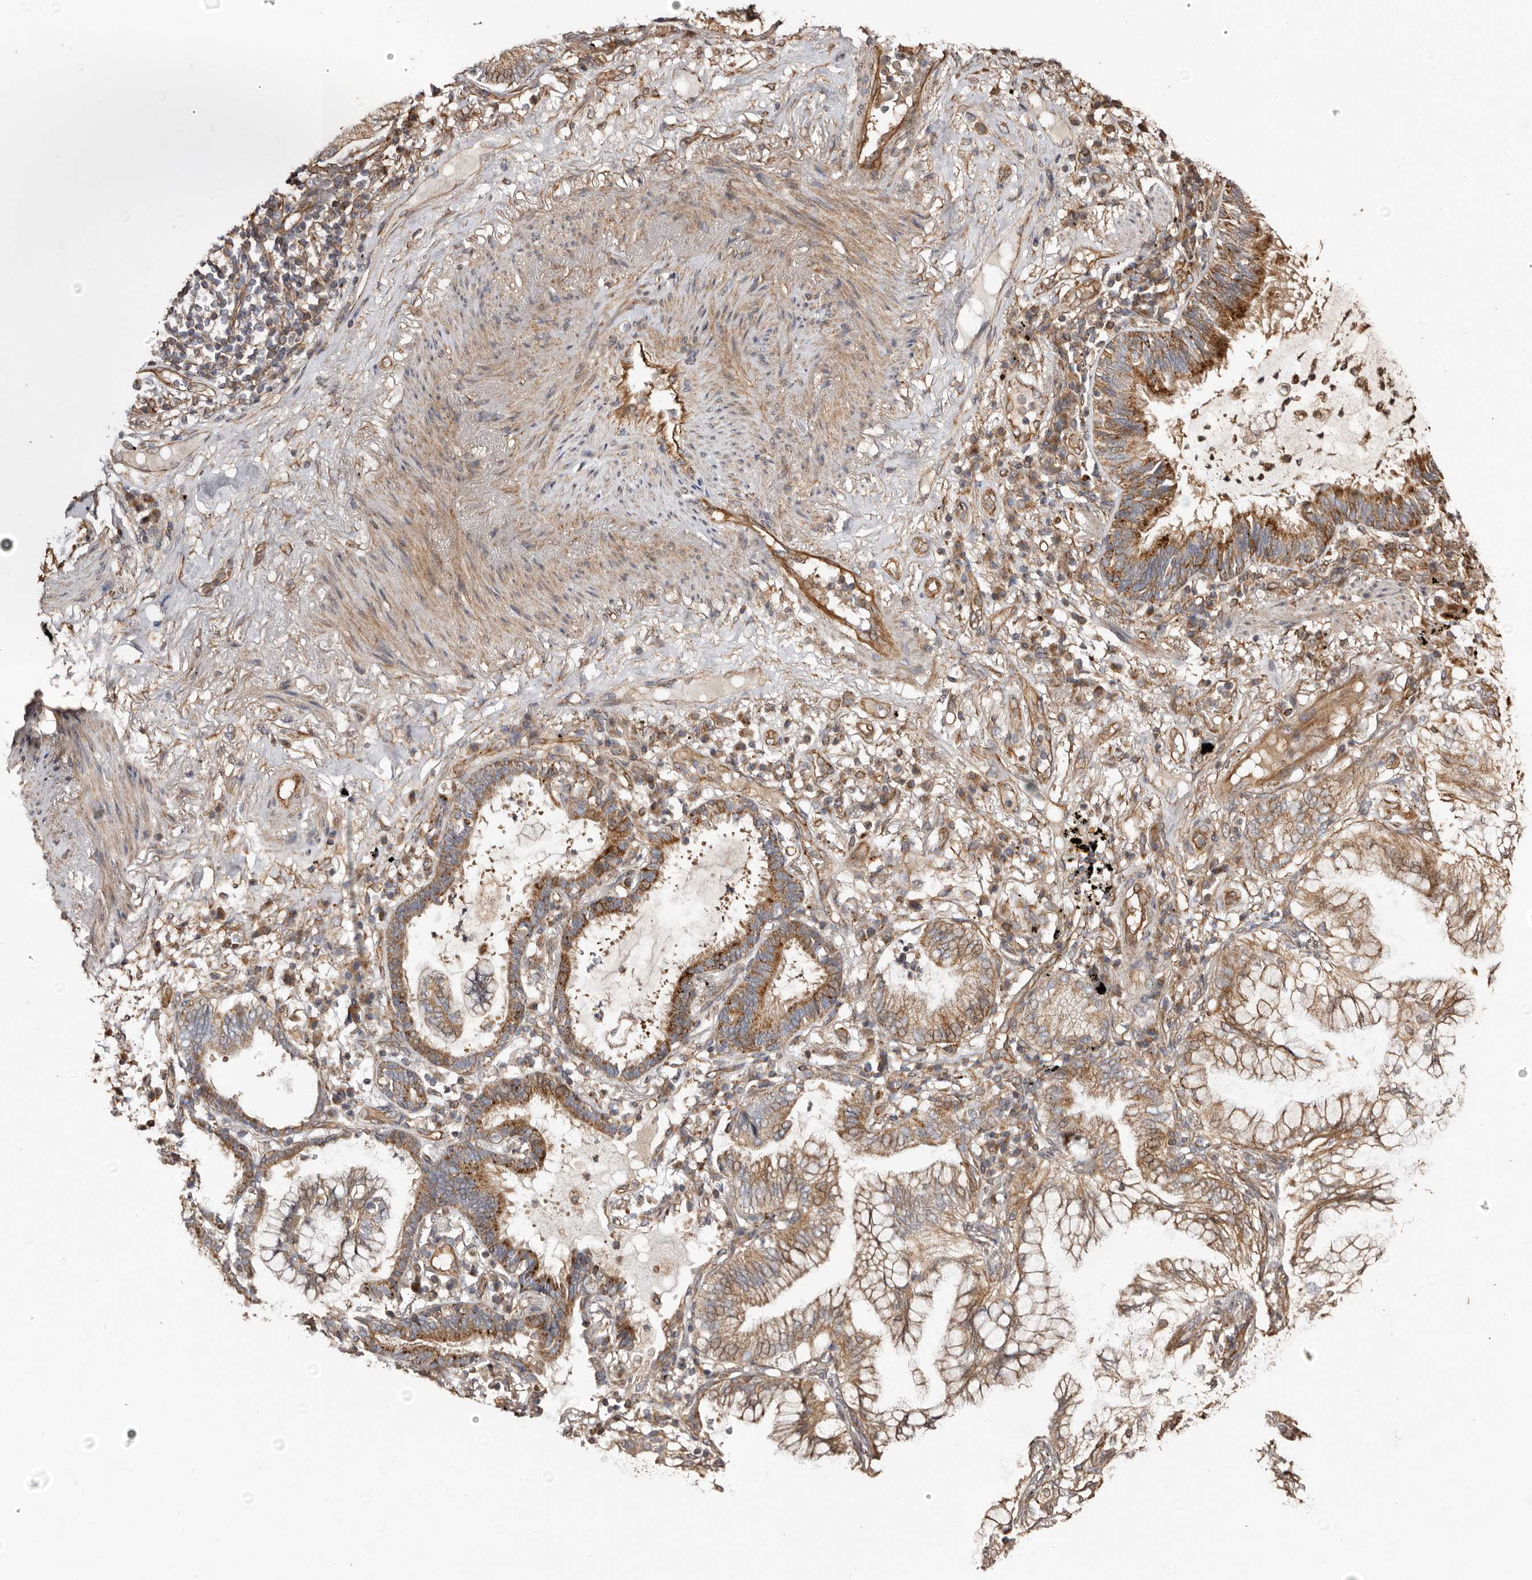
{"staining": {"intensity": "moderate", "quantity": ">75%", "location": "cytoplasmic/membranous"}, "tissue": "lung cancer", "cell_type": "Tumor cells", "image_type": "cancer", "snomed": [{"axis": "morphology", "description": "Adenocarcinoma, NOS"}, {"axis": "topography", "description": "Lung"}], "caption": "Immunohistochemical staining of lung cancer shows medium levels of moderate cytoplasmic/membranous protein positivity in approximately >75% of tumor cells. (DAB IHC, brown staining for protein, blue staining for nuclei).", "gene": "MACC1", "patient": {"sex": "female", "age": 70}}